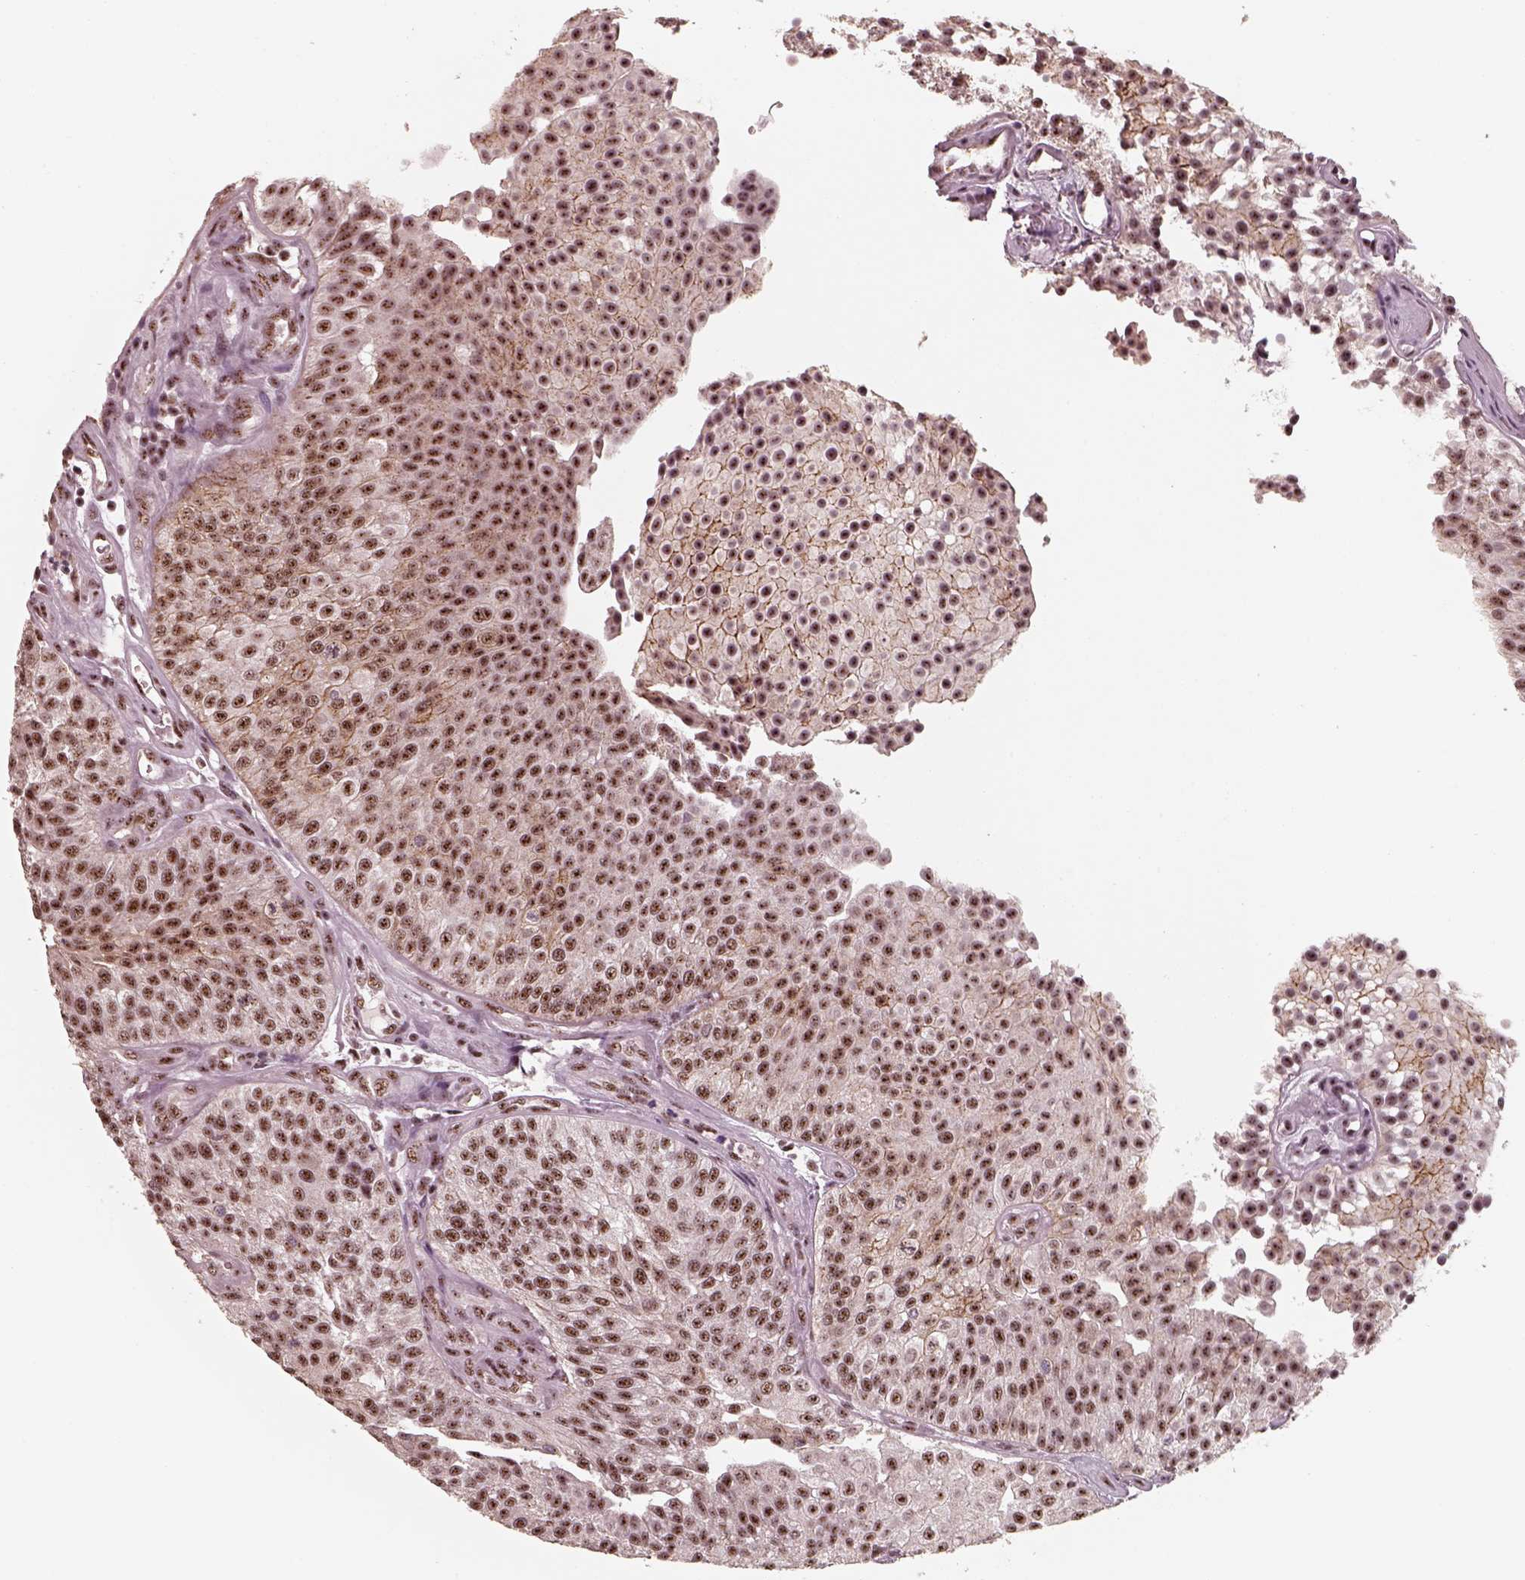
{"staining": {"intensity": "moderate", "quantity": ">75%", "location": "nuclear"}, "tissue": "urothelial cancer", "cell_type": "Tumor cells", "image_type": "cancer", "snomed": [{"axis": "morphology", "description": "Urothelial carcinoma, Low grade"}, {"axis": "topography", "description": "Urinary bladder"}], "caption": "Protein staining by immunohistochemistry (IHC) shows moderate nuclear staining in approximately >75% of tumor cells in urothelial cancer.", "gene": "ATXN7L3", "patient": {"sex": "female", "age": 87}}